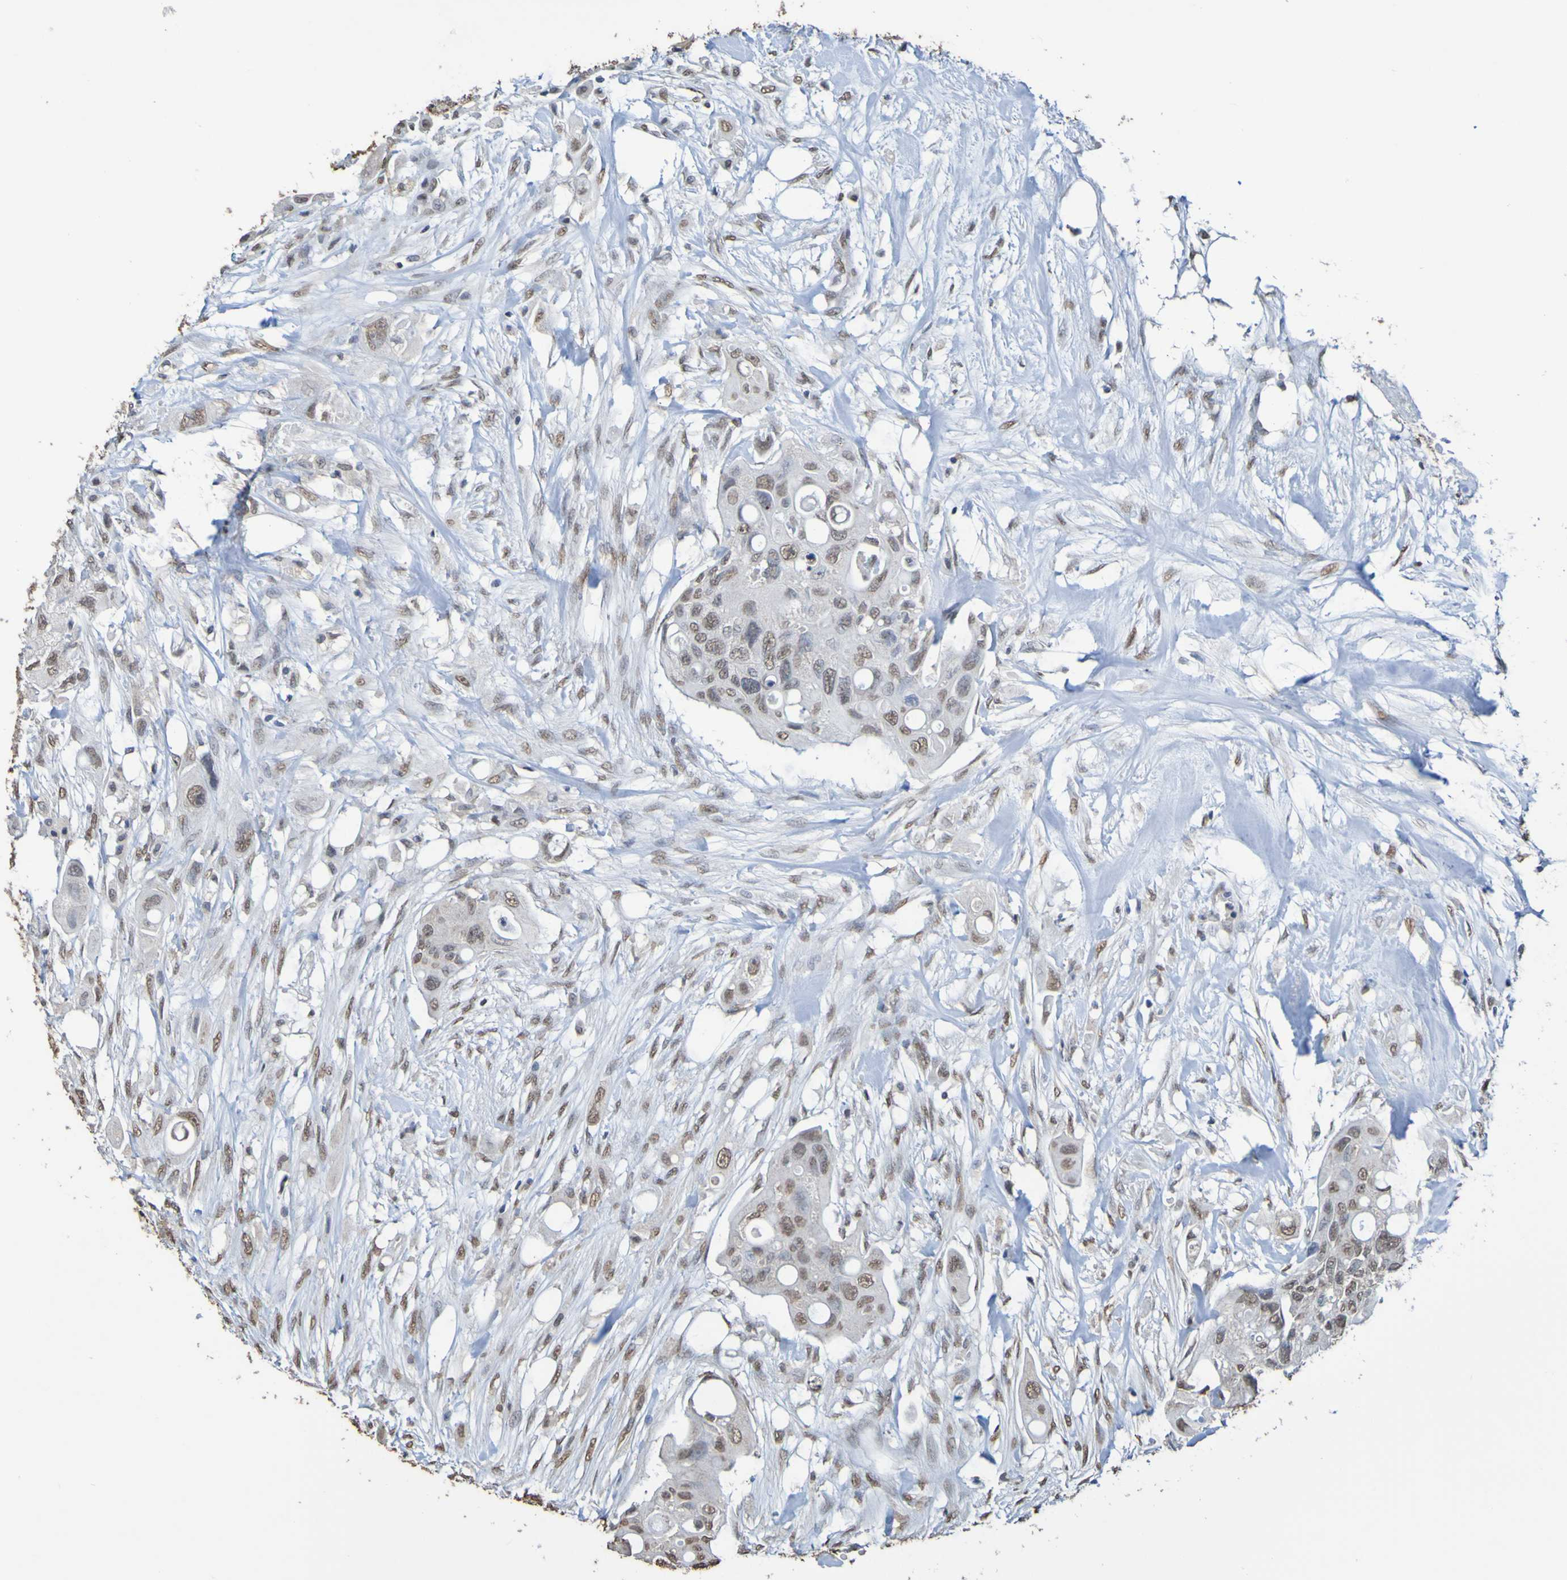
{"staining": {"intensity": "weak", "quantity": ">75%", "location": "nuclear"}, "tissue": "colorectal cancer", "cell_type": "Tumor cells", "image_type": "cancer", "snomed": [{"axis": "morphology", "description": "Adenocarcinoma, NOS"}, {"axis": "topography", "description": "Colon"}], "caption": "This micrograph reveals adenocarcinoma (colorectal) stained with IHC to label a protein in brown. The nuclear of tumor cells show weak positivity for the protein. Nuclei are counter-stained blue.", "gene": "ALKBH2", "patient": {"sex": "female", "age": 57}}